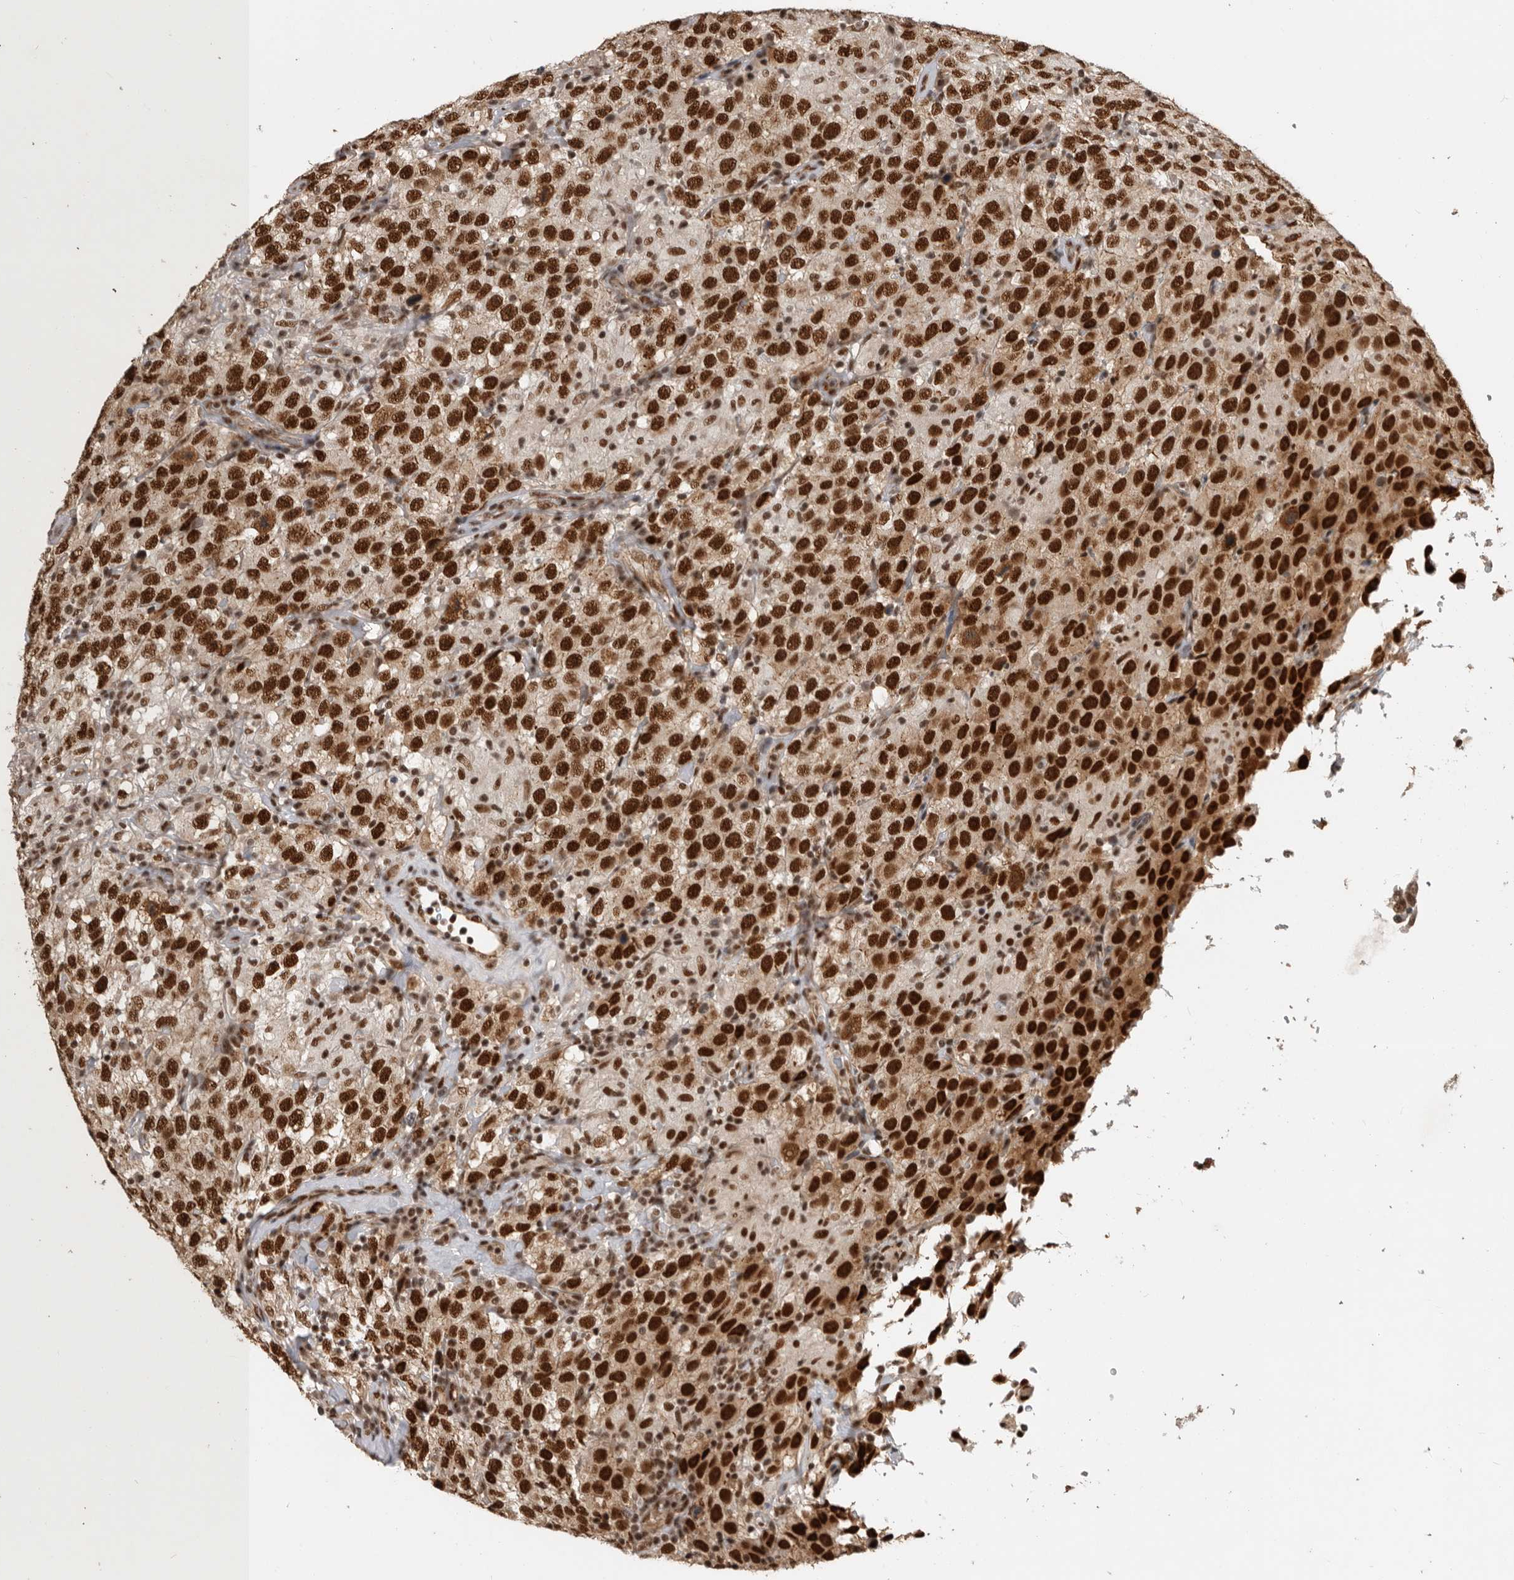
{"staining": {"intensity": "strong", "quantity": ">75%", "location": "nuclear"}, "tissue": "testis cancer", "cell_type": "Tumor cells", "image_type": "cancer", "snomed": [{"axis": "morphology", "description": "Seminoma, NOS"}, {"axis": "topography", "description": "Testis"}], "caption": "There is high levels of strong nuclear positivity in tumor cells of testis cancer, as demonstrated by immunohistochemical staining (brown color).", "gene": "CBLL1", "patient": {"sex": "male", "age": 41}}